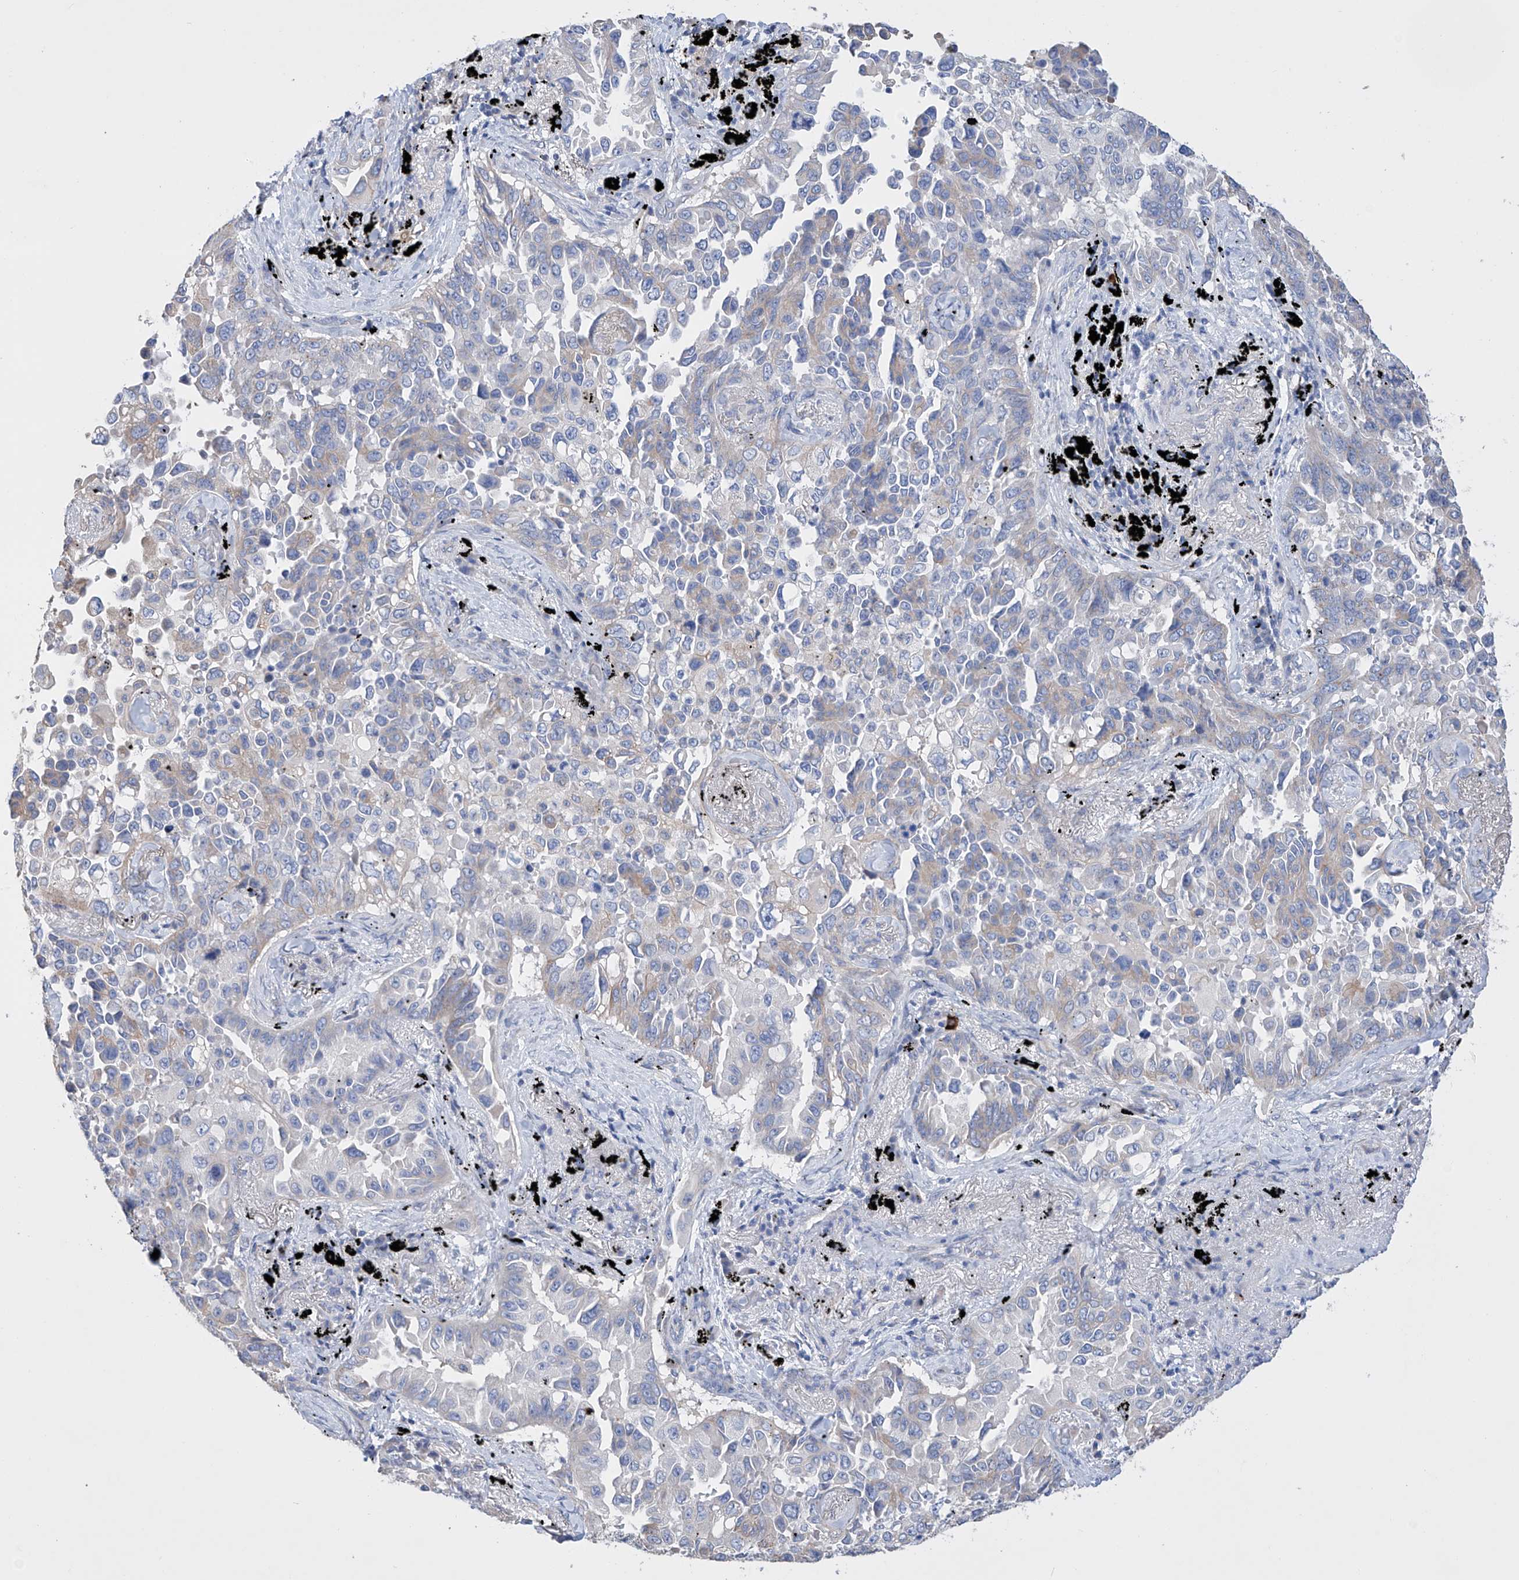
{"staining": {"intensity": "negative", "quantity": "none", "location": "none"}, "tissue": "lung cancer", "cell_type": "Tumor cells", "image_type": "cancer", "snomed": [{"axis": "morphology", "description": "Adenocarcinoma, NOS"}, {"axis": "topography", "description": "Lung"}], "caption": "DAB (3,3'-diaminobenzidine) immunohistochemical staining of lung cancer reveals no significant positivity in tumor cells.", "gene": "AFG1L", "patient": {"sex": "female", "age": 67}}